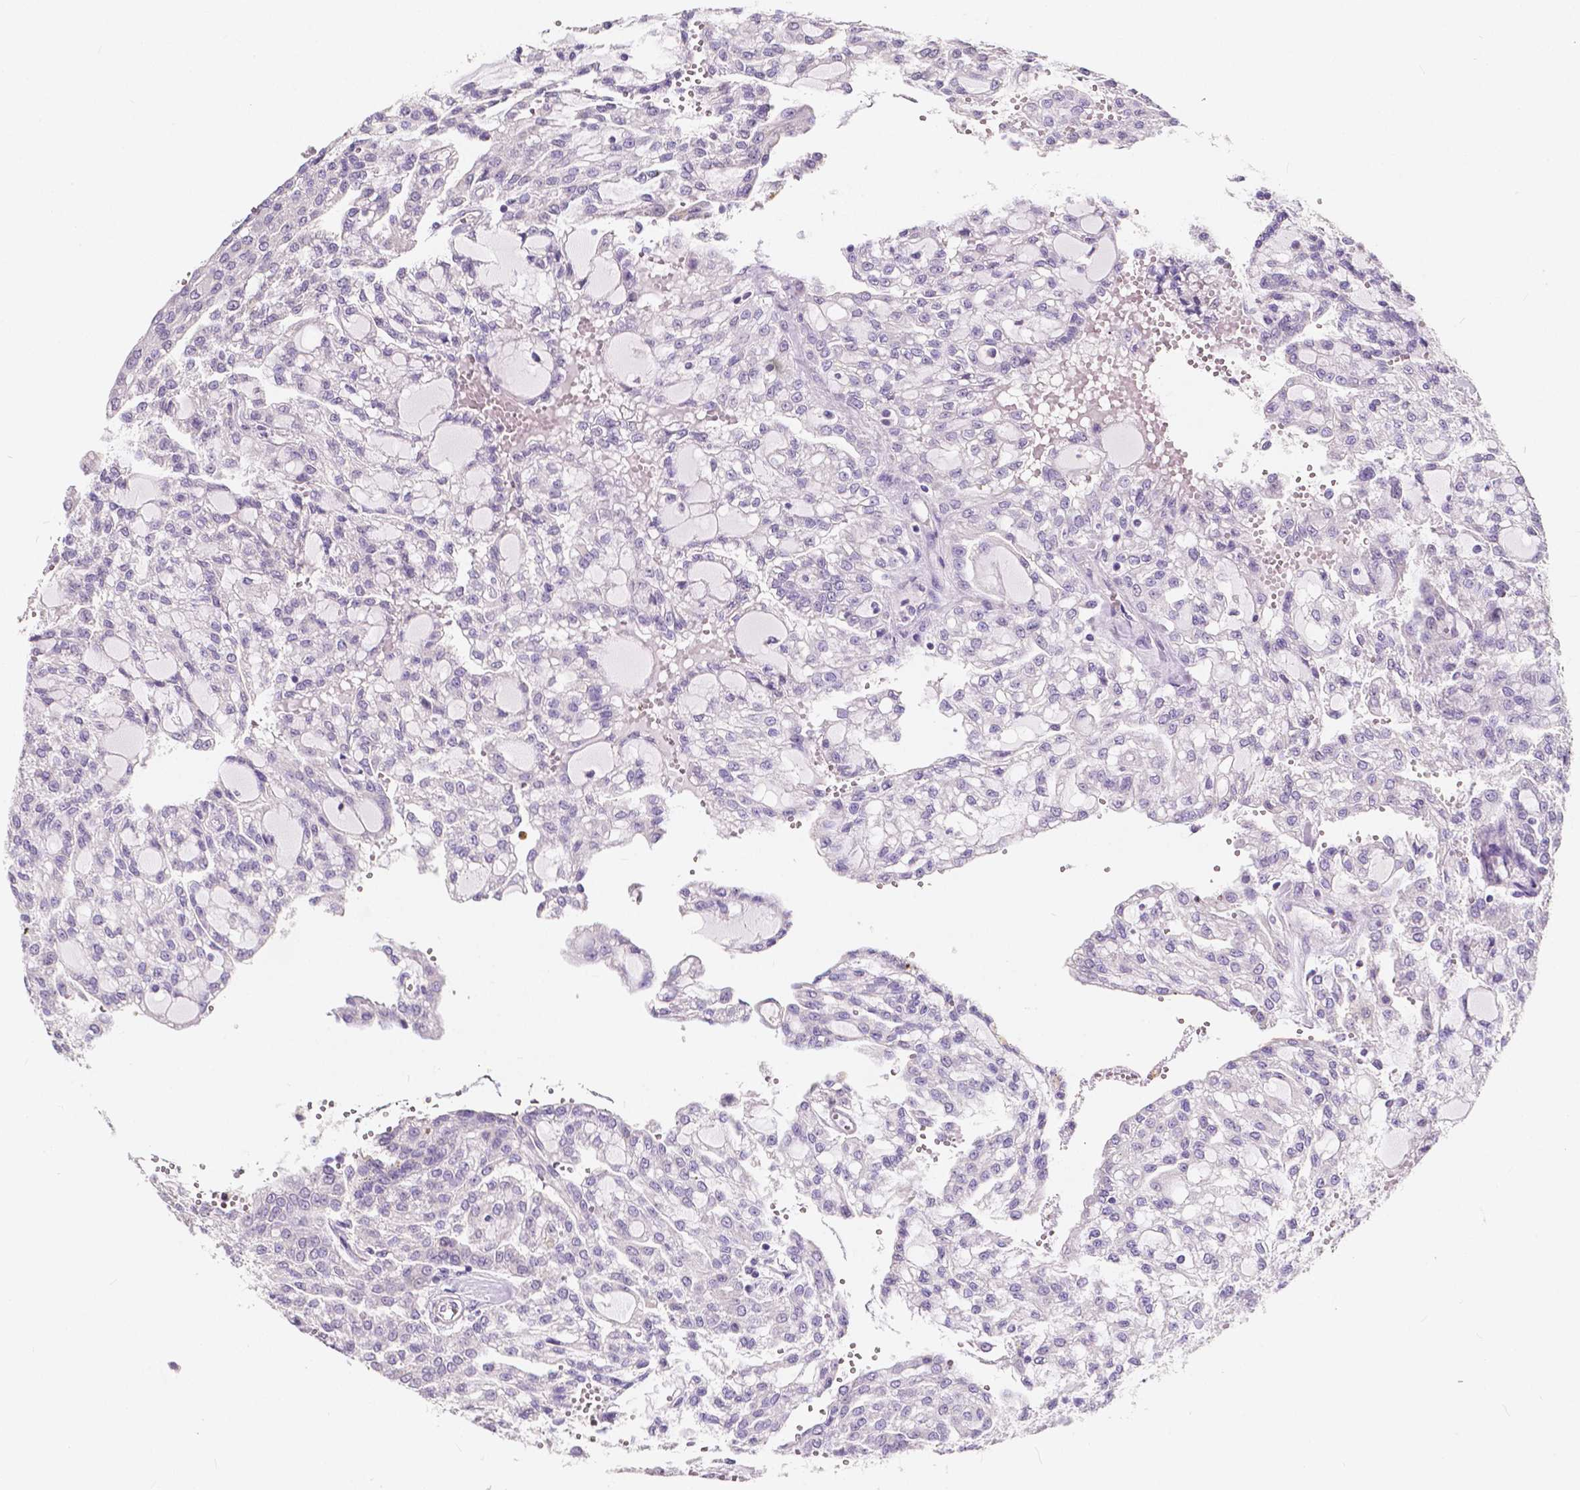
{"staining": {"intensity": "negative", "quantity": "none", "location": "none"}, "tissue": "renal cancer", "cell_type": "Tumor cells", "image_type": "cancer", "snomed": [{"axis": "morphology", "description": "Adenocarcinoma, NOS"}, {"axis": "topography", "description": "Kidney"}], "caption": "A micrograph of human renal adenocarcinoma is negative for staining in tumor cells. (DAB (3,3'-diaminobenzidine) immunohistochemistry with hematoxylin counter stain).", "gene": "ACP5", "patient": {"sex": "male", "age": 63}}